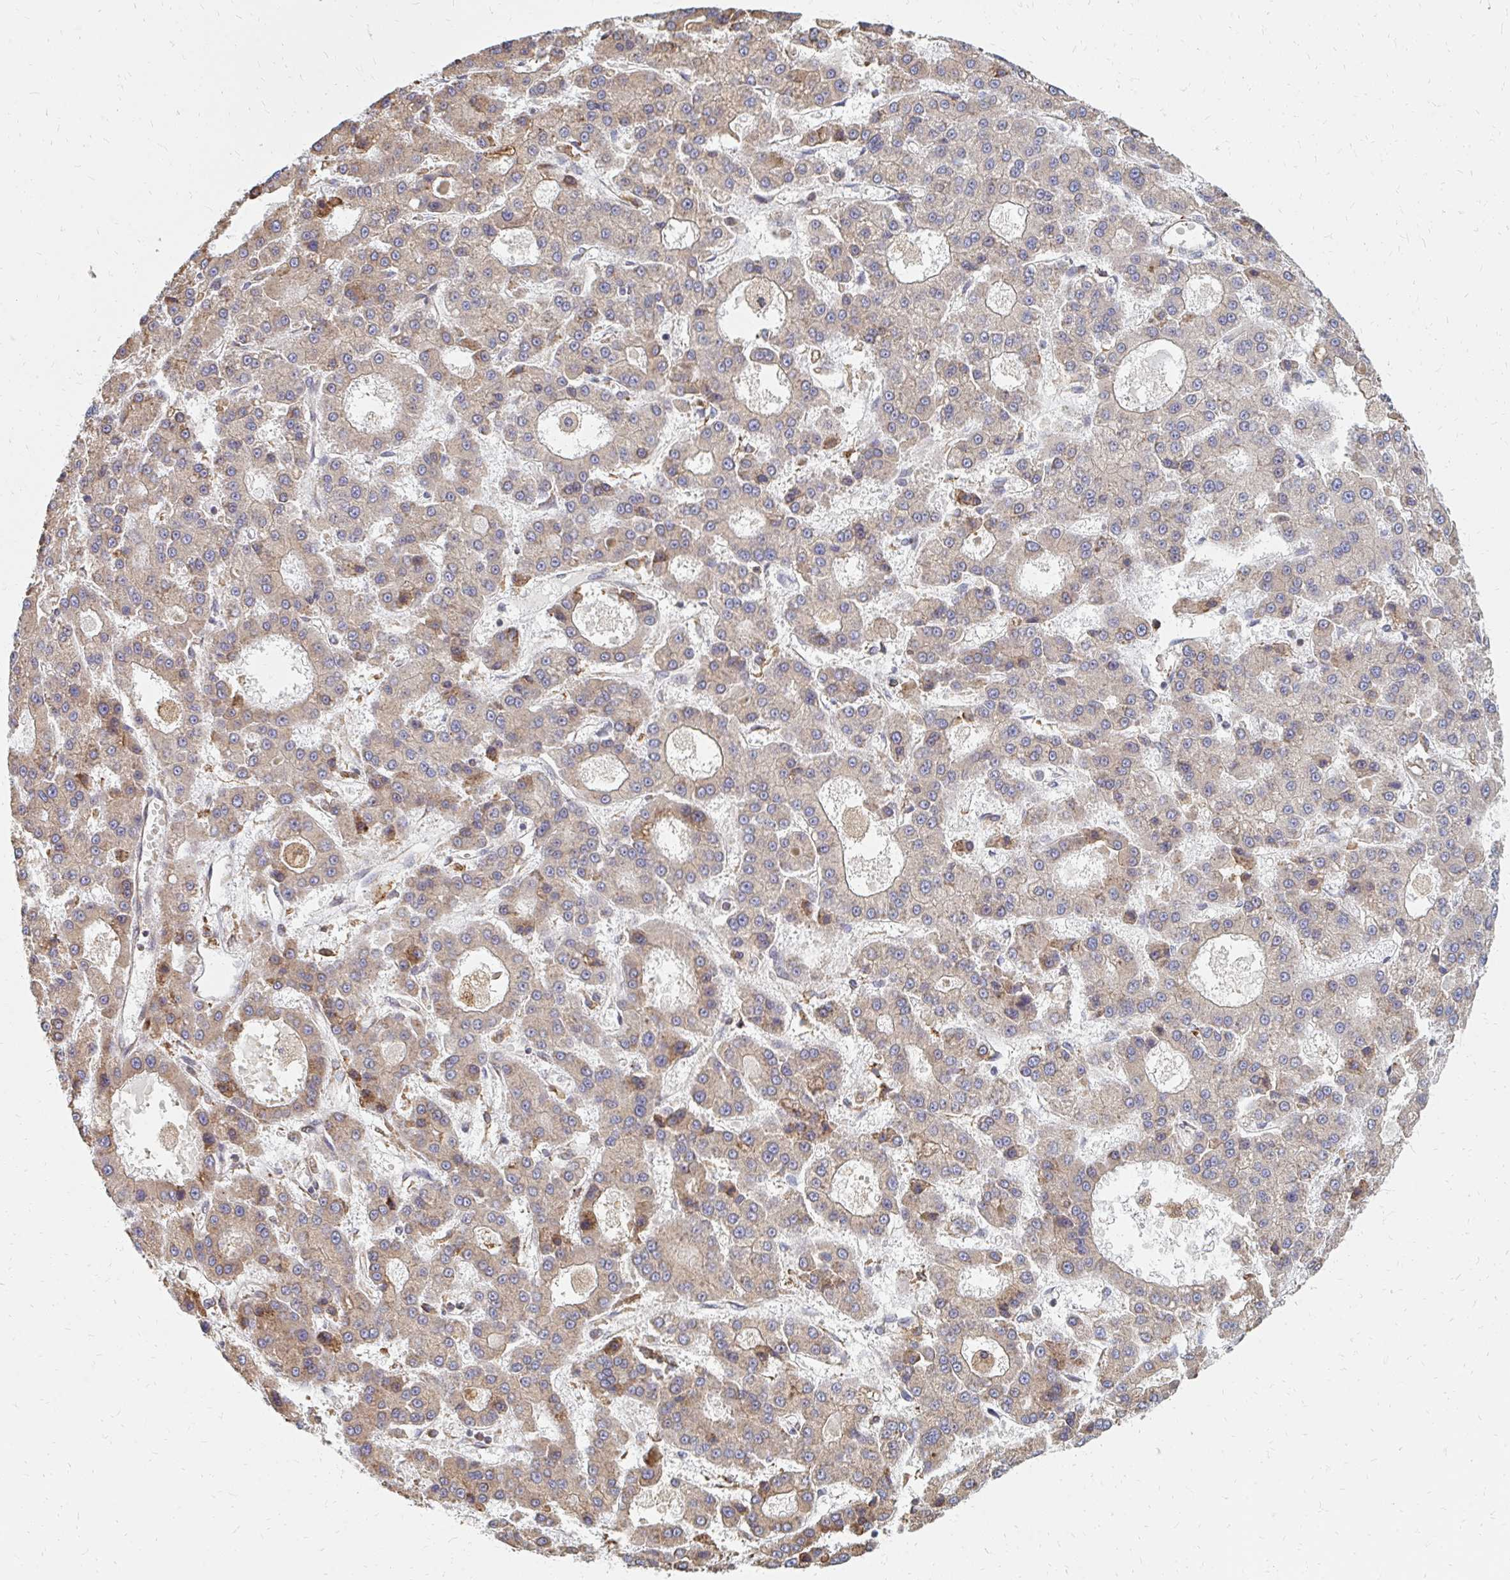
{"staining": {"intensity": "weak", "quantity": "25%-75%", "location": "cytoplasmic/membranous"}, "tissue": "liver cancer", "cell_type": "Tumor cells", "image_type": "cancer", "snomed": [{"axis": "morphology", "description": "Carcinoma, Hepatocellular, NOS"}, {"axis": "topography", "description": "Liver"}], "caption": "Protein positivity by immunohistochemistry displays weak cytoplasmic/membranous positivity in about 25%-75% of tumor cells in liver cancer (hepatocellular carcinoma).", "gene": "PPP1R13L", "patient": {"sex": "male", "age": 70}}